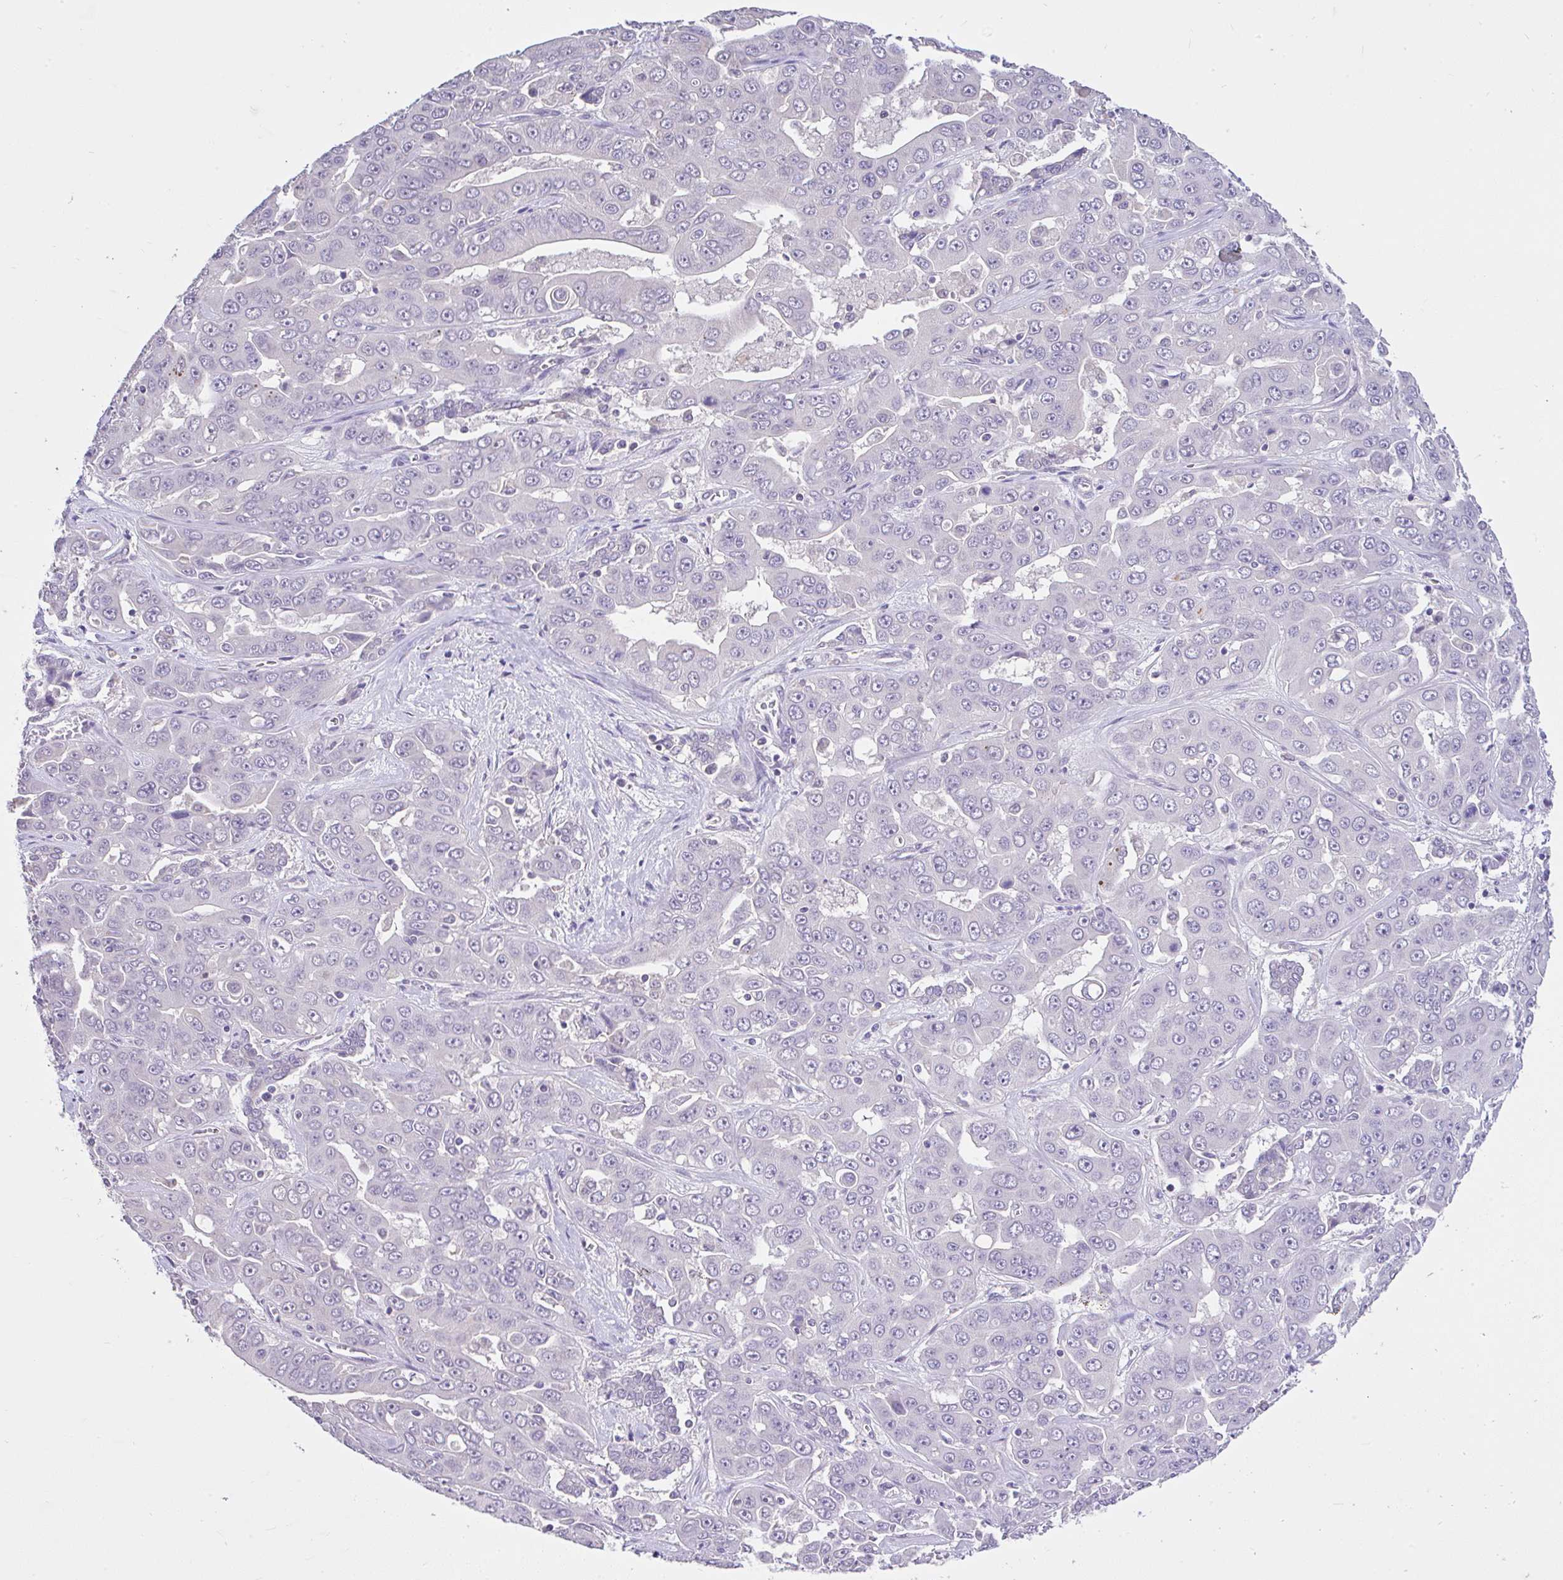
{"staining": {"intensity": "negative", "quantity": "none", "location": "none"}, "tissue": "liver cancer", "cell_type": "Tumor cells", "image_type": "cancer", "snomed": [{"axis": "morphology", "description": "Cholangiocarcinoma"}, {"axis": "topography", "description": "Liver"}], "caption": "The micrograph displays no significant positivity in tumor cells of cholangiocarcinoma (liver).", "gene": "CTU1", "patient": {"sex": "female", "age": 52}}